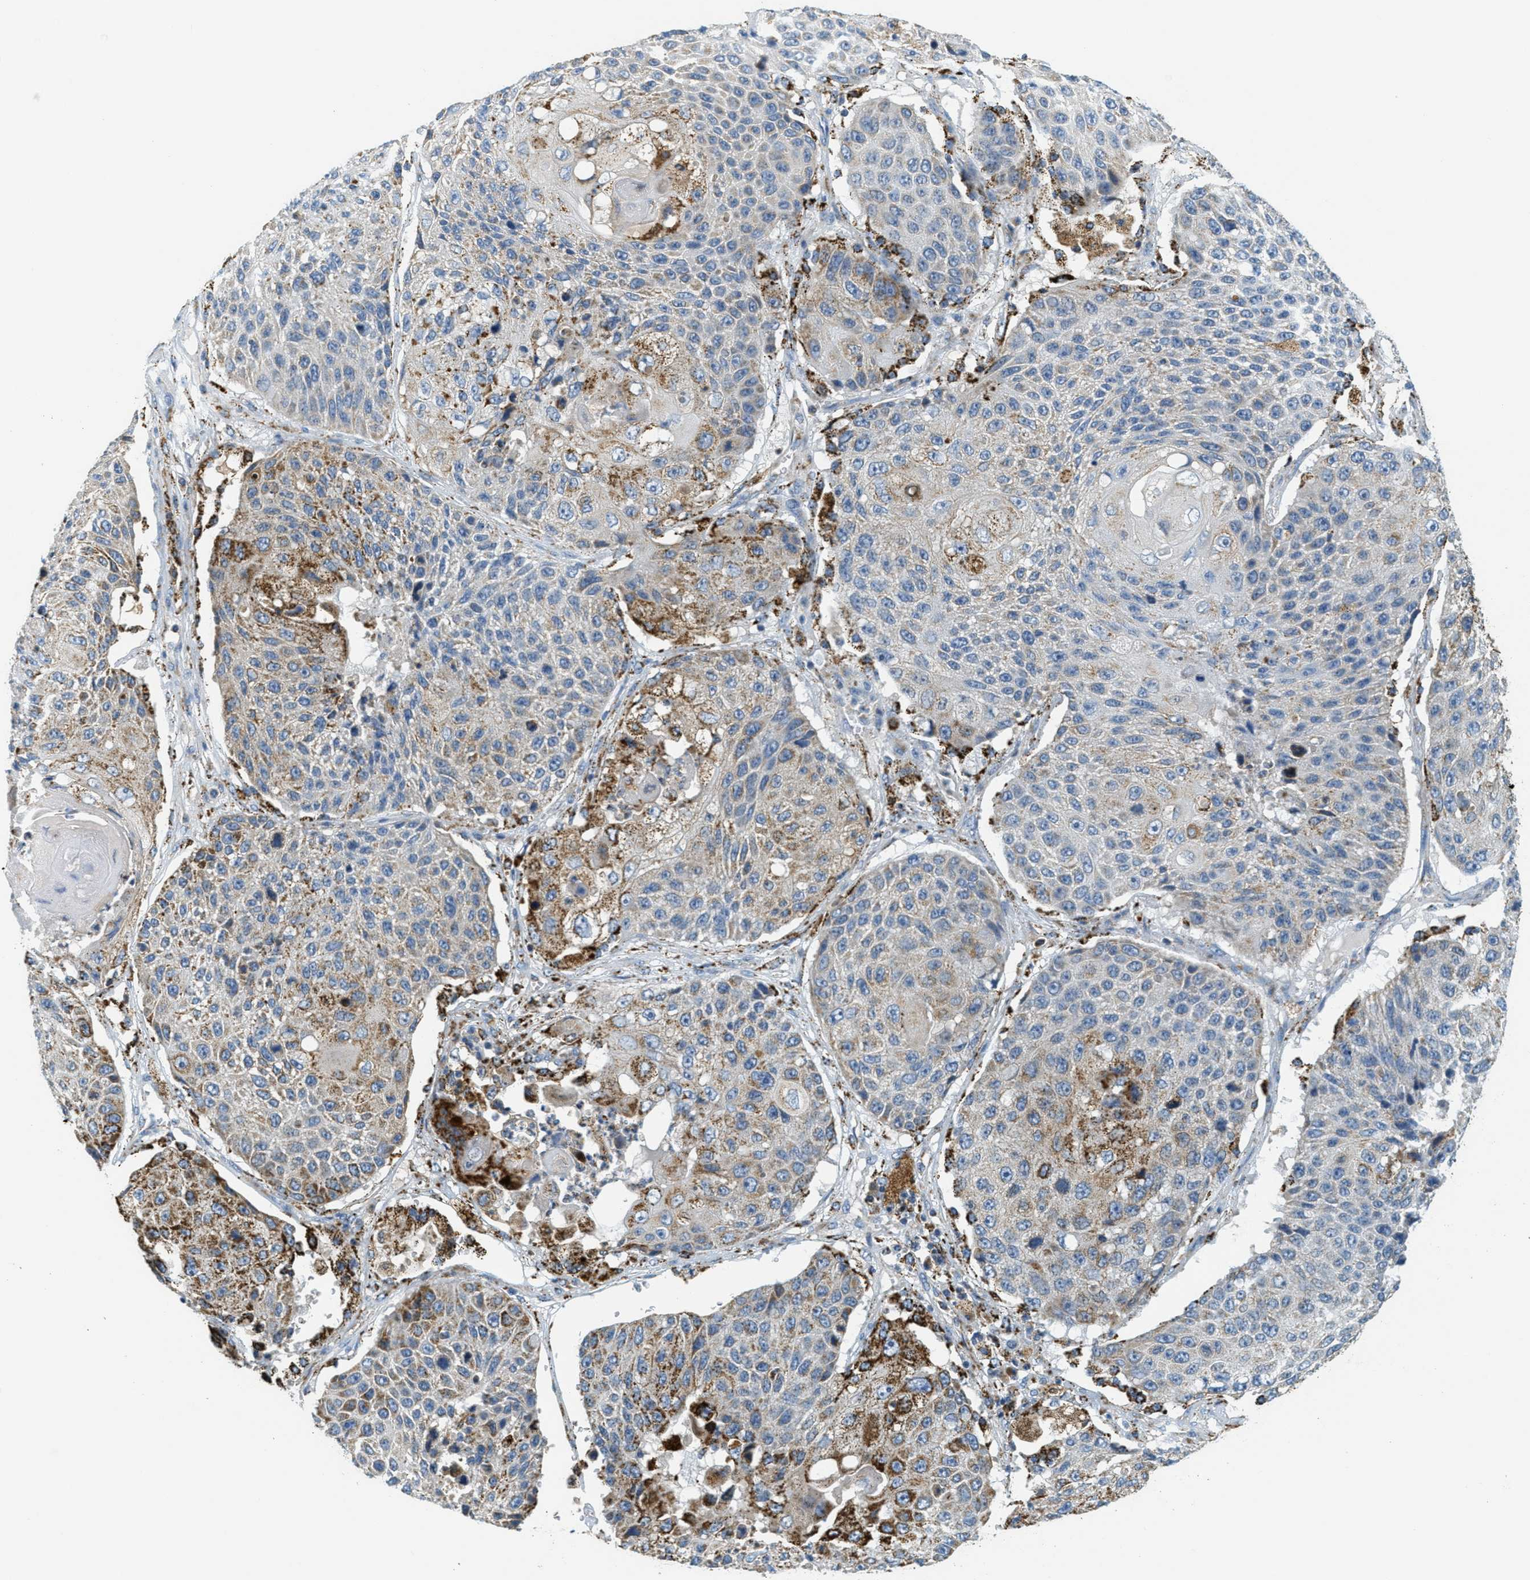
{"staining": {"intensity": "moderate", "quantity": "25%-75%", "location": "cytoplasmic/membranous"}, "tissue": "lung cancer", "cell_type": "Tumor cells", "image_type": "cancer", "snomed": [{"axis": "morphology", "description": "Squamous cell carcinoma, NOS"}, {"axis": "topography", "description": "Lung"}], "caption": "Moderate cytoplasmic/membranous protein expression is identified in about 25%-75% of tumor cells in lung cancer.", "gene": "HLCS", "patient": {"sex": "male", "age": 61}}